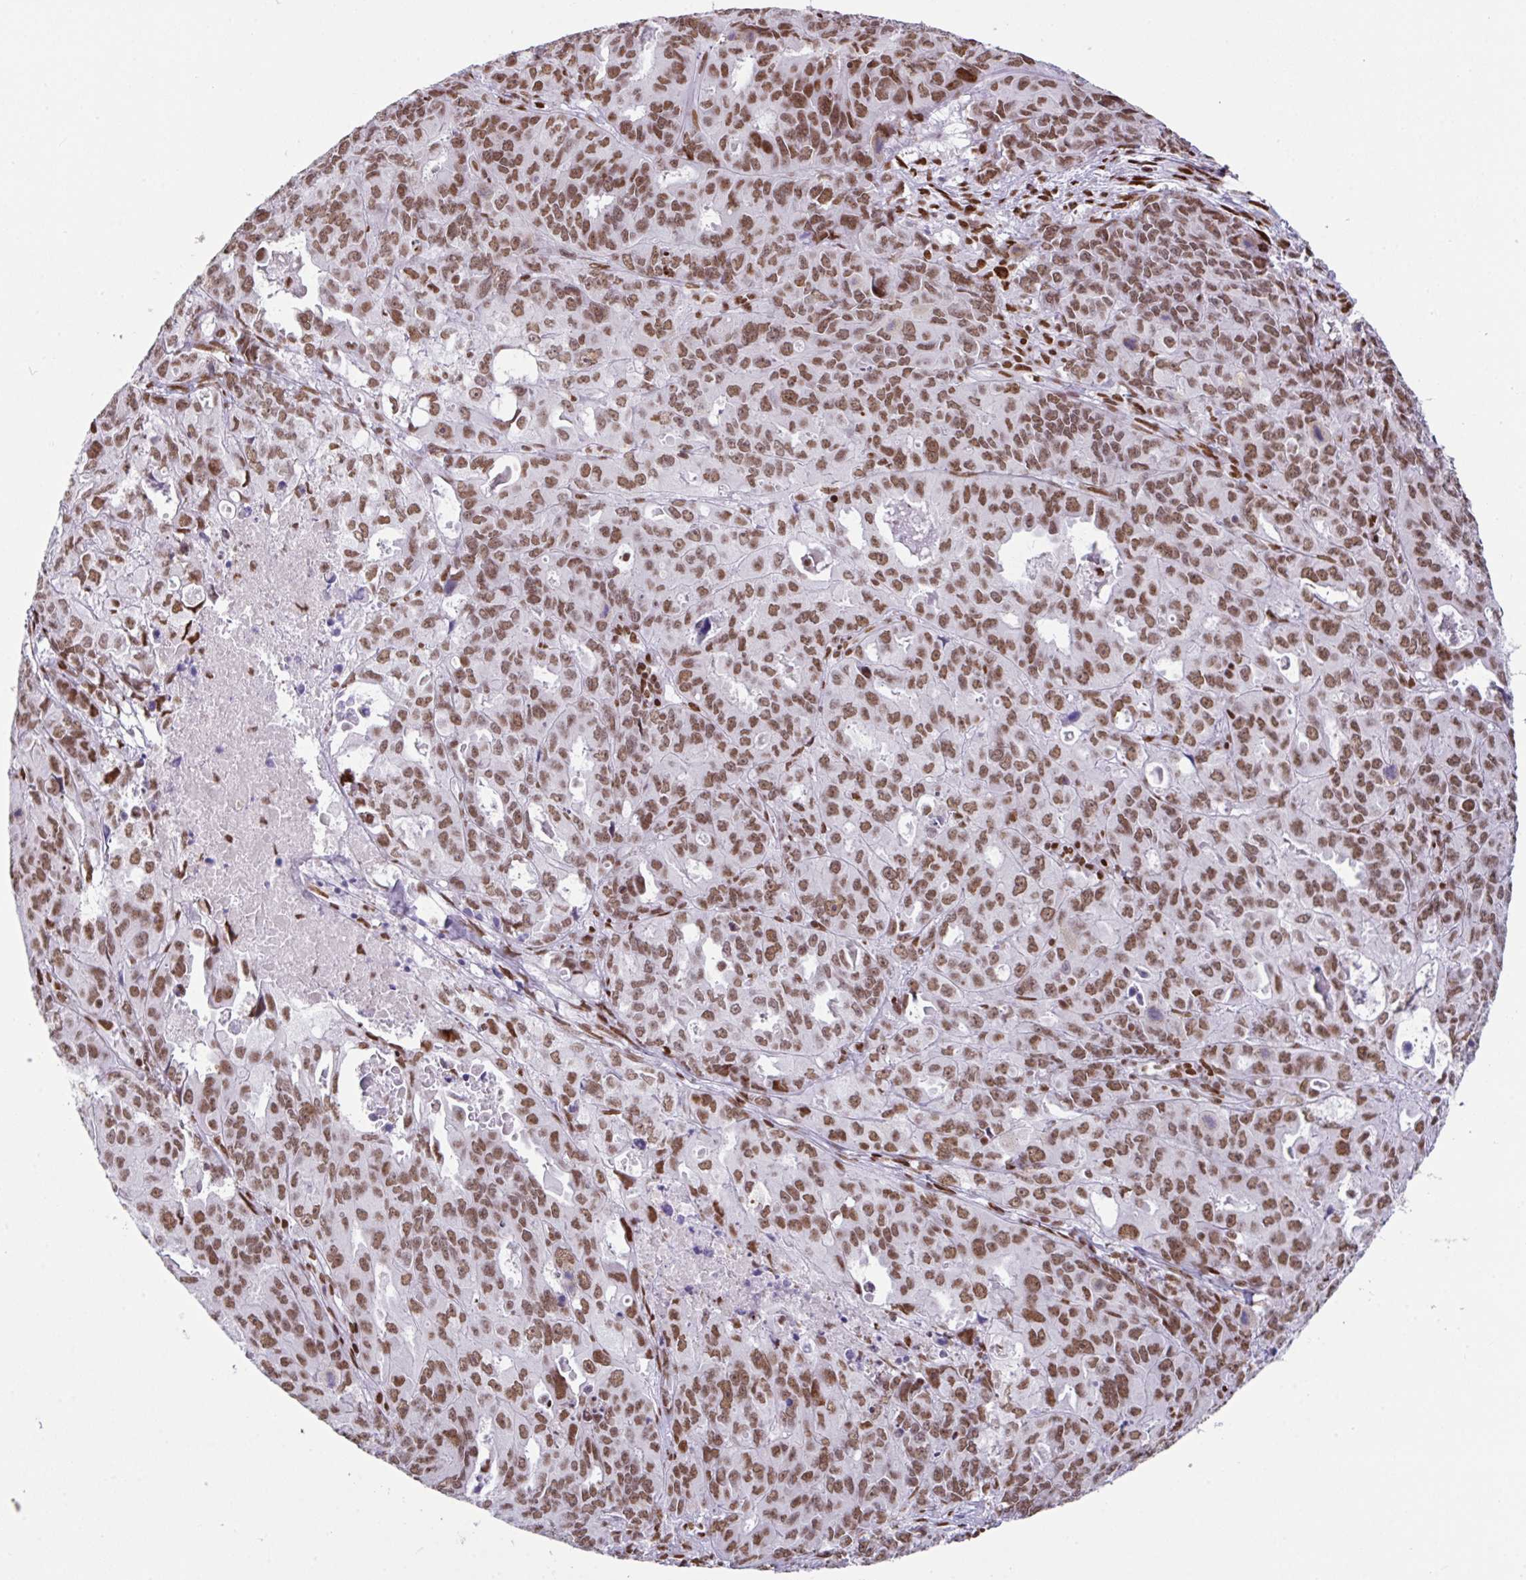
{"staining": {"intensity": "moderate", "quantity": ">75%", "location": "nuclear"}, "tissue": "endometrial cancer", "cell_type": "Tumor cells", "image_type": "cancer", "snomed": [{"axis": "morphology", "description": "Adenocarcinoma, NOS"}, {"axis": "topography", "description": "Uterus"}], "caption": "An image of human endometrial cancer stained for a protein reveals moderate nuclear brown staining in tumor cells.", "gene": "CLP1", "patient": {"sex": "female", "age": 79}}